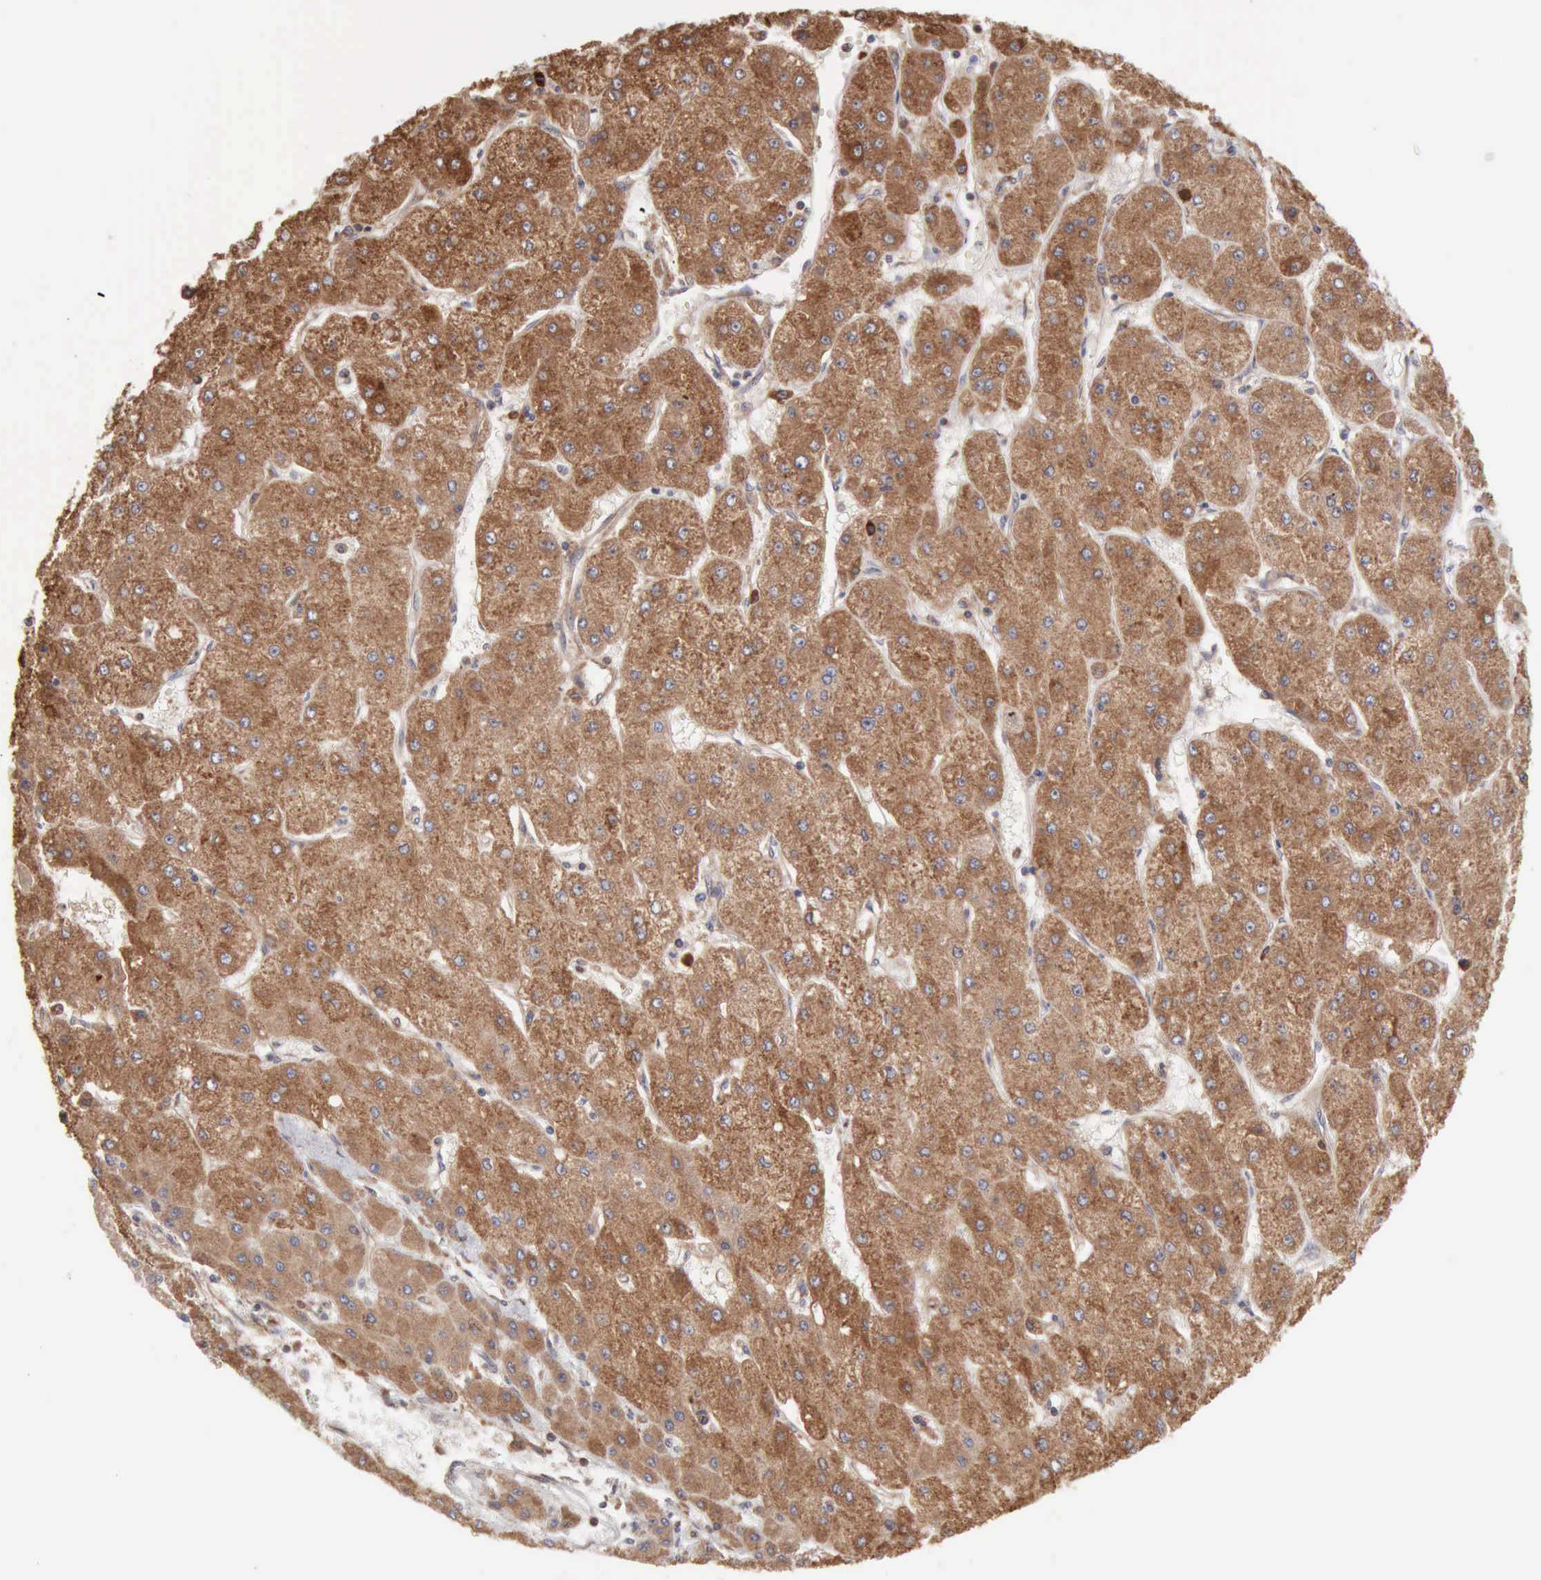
{"staining": {"intensity": "moderate", "quantity": ">75%", "location": "cytoplasmic/membranous"}, "tissue": "liver cancer", "cell_type": "Tumor cells", "image_type": "cancer", "snomed": [{"axis": "morphology", "description": "Carcinoma, Hepatocellular, NOS"}, {"axis": "topography", "description": "Liver"}], "caption": "About >75% of tumor cells in human liver cancer demonstrate moderate cytoplasmic/membranous protein expression as visualized by brown immunohistochemical staining.", "gene": "APOL2", "patient": {"sex": "female", "age": 52}}